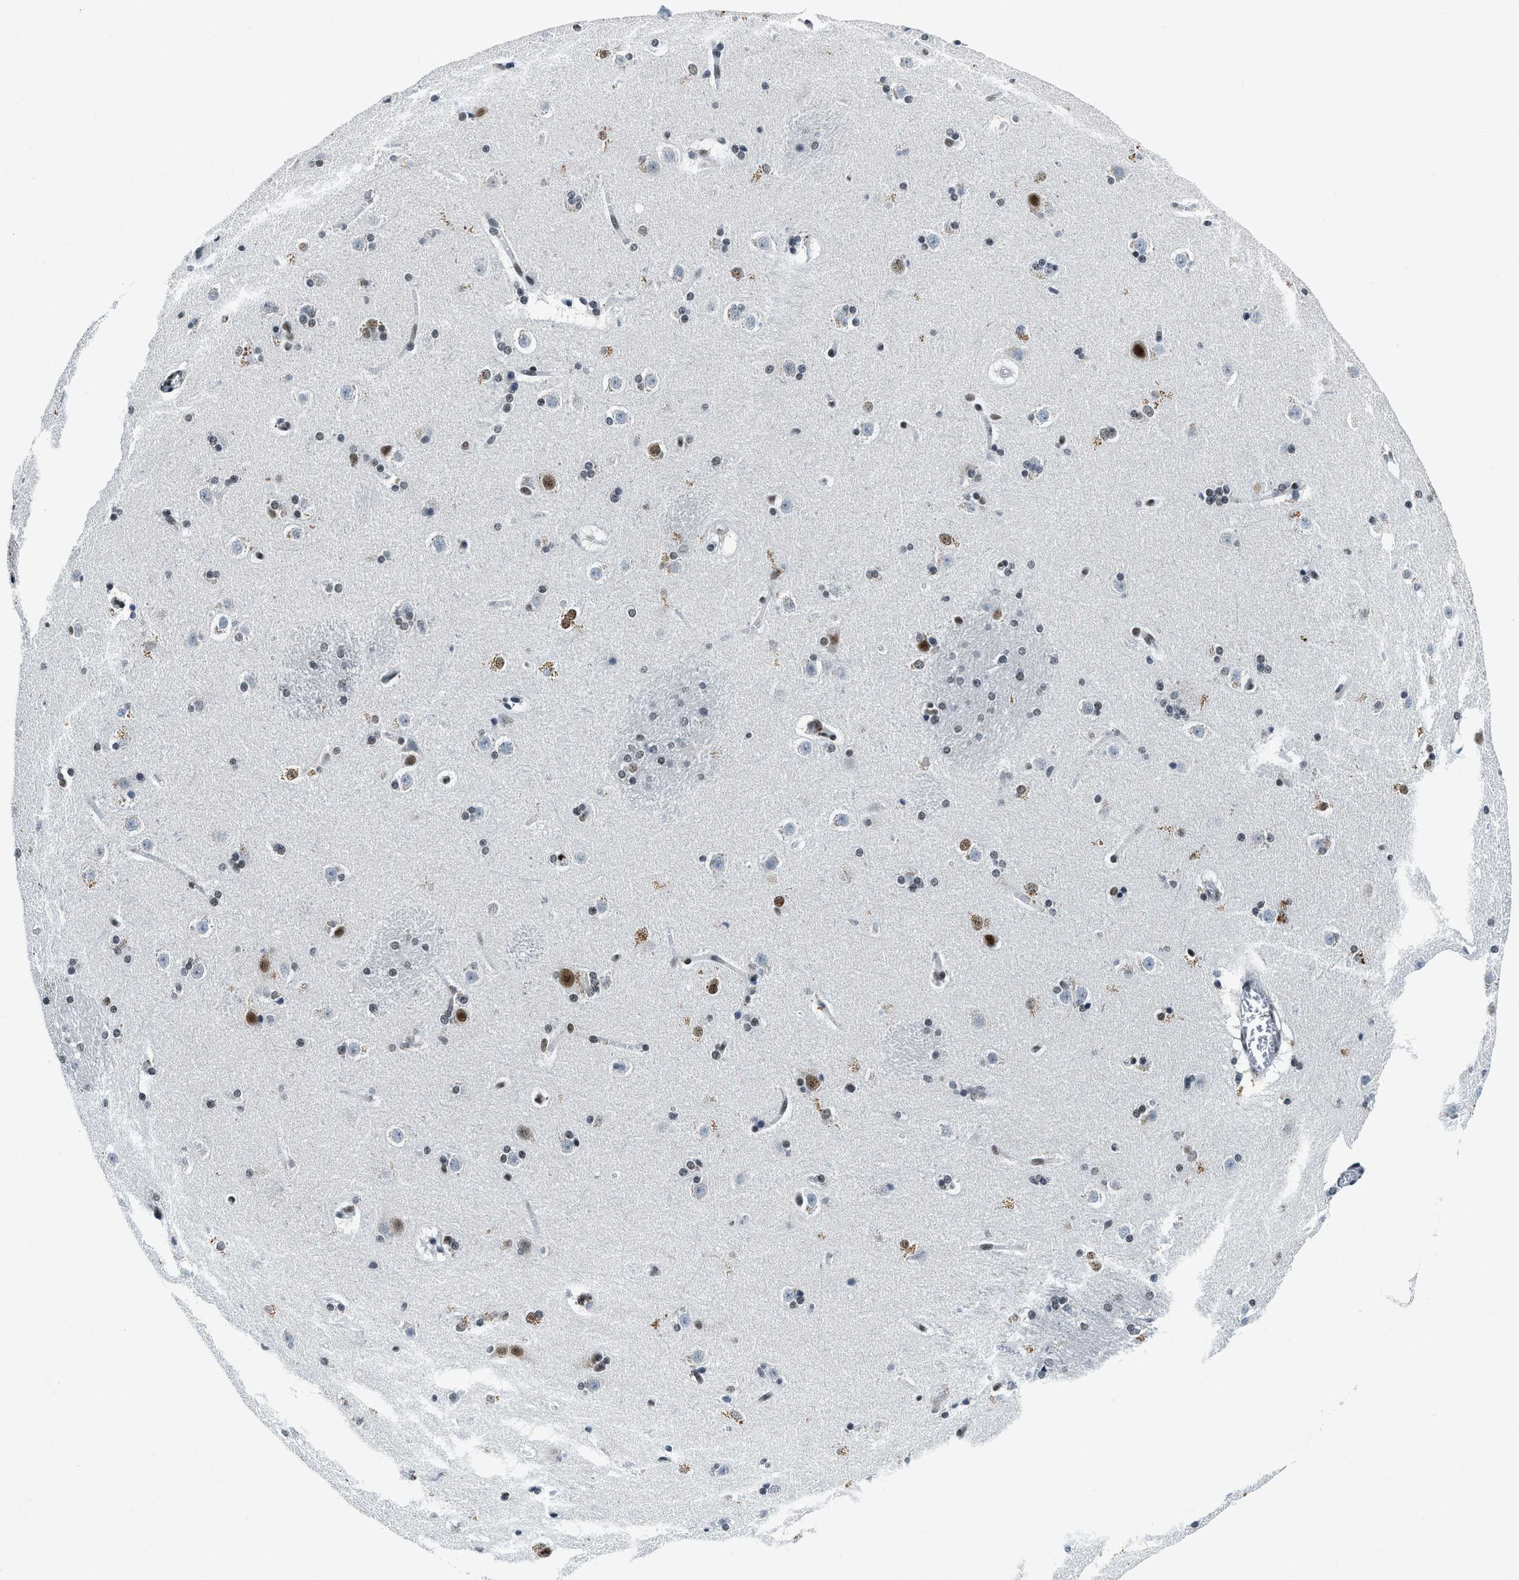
{"staining": {"intensity": "moderate", "quantity": "25%-75%", "location": "nuclear"}, "tissue": "caudate", "cell_type": "Glial cells", "image_type": "normal", "snomed": [{"axis": "morphology", "description": "Normal tissue, NOS"}, {"axis": "topography", "description": "Lateral ventricle wall"}], "caption": "IHC of unremarkable human caudate exhibits medium levels of moderate nuclear positivity in about 25%-75% of glial cells. Nuclei are stained in blue.", "gene": "NCOA1", "patient": {"sex": "female", "age": 19}}